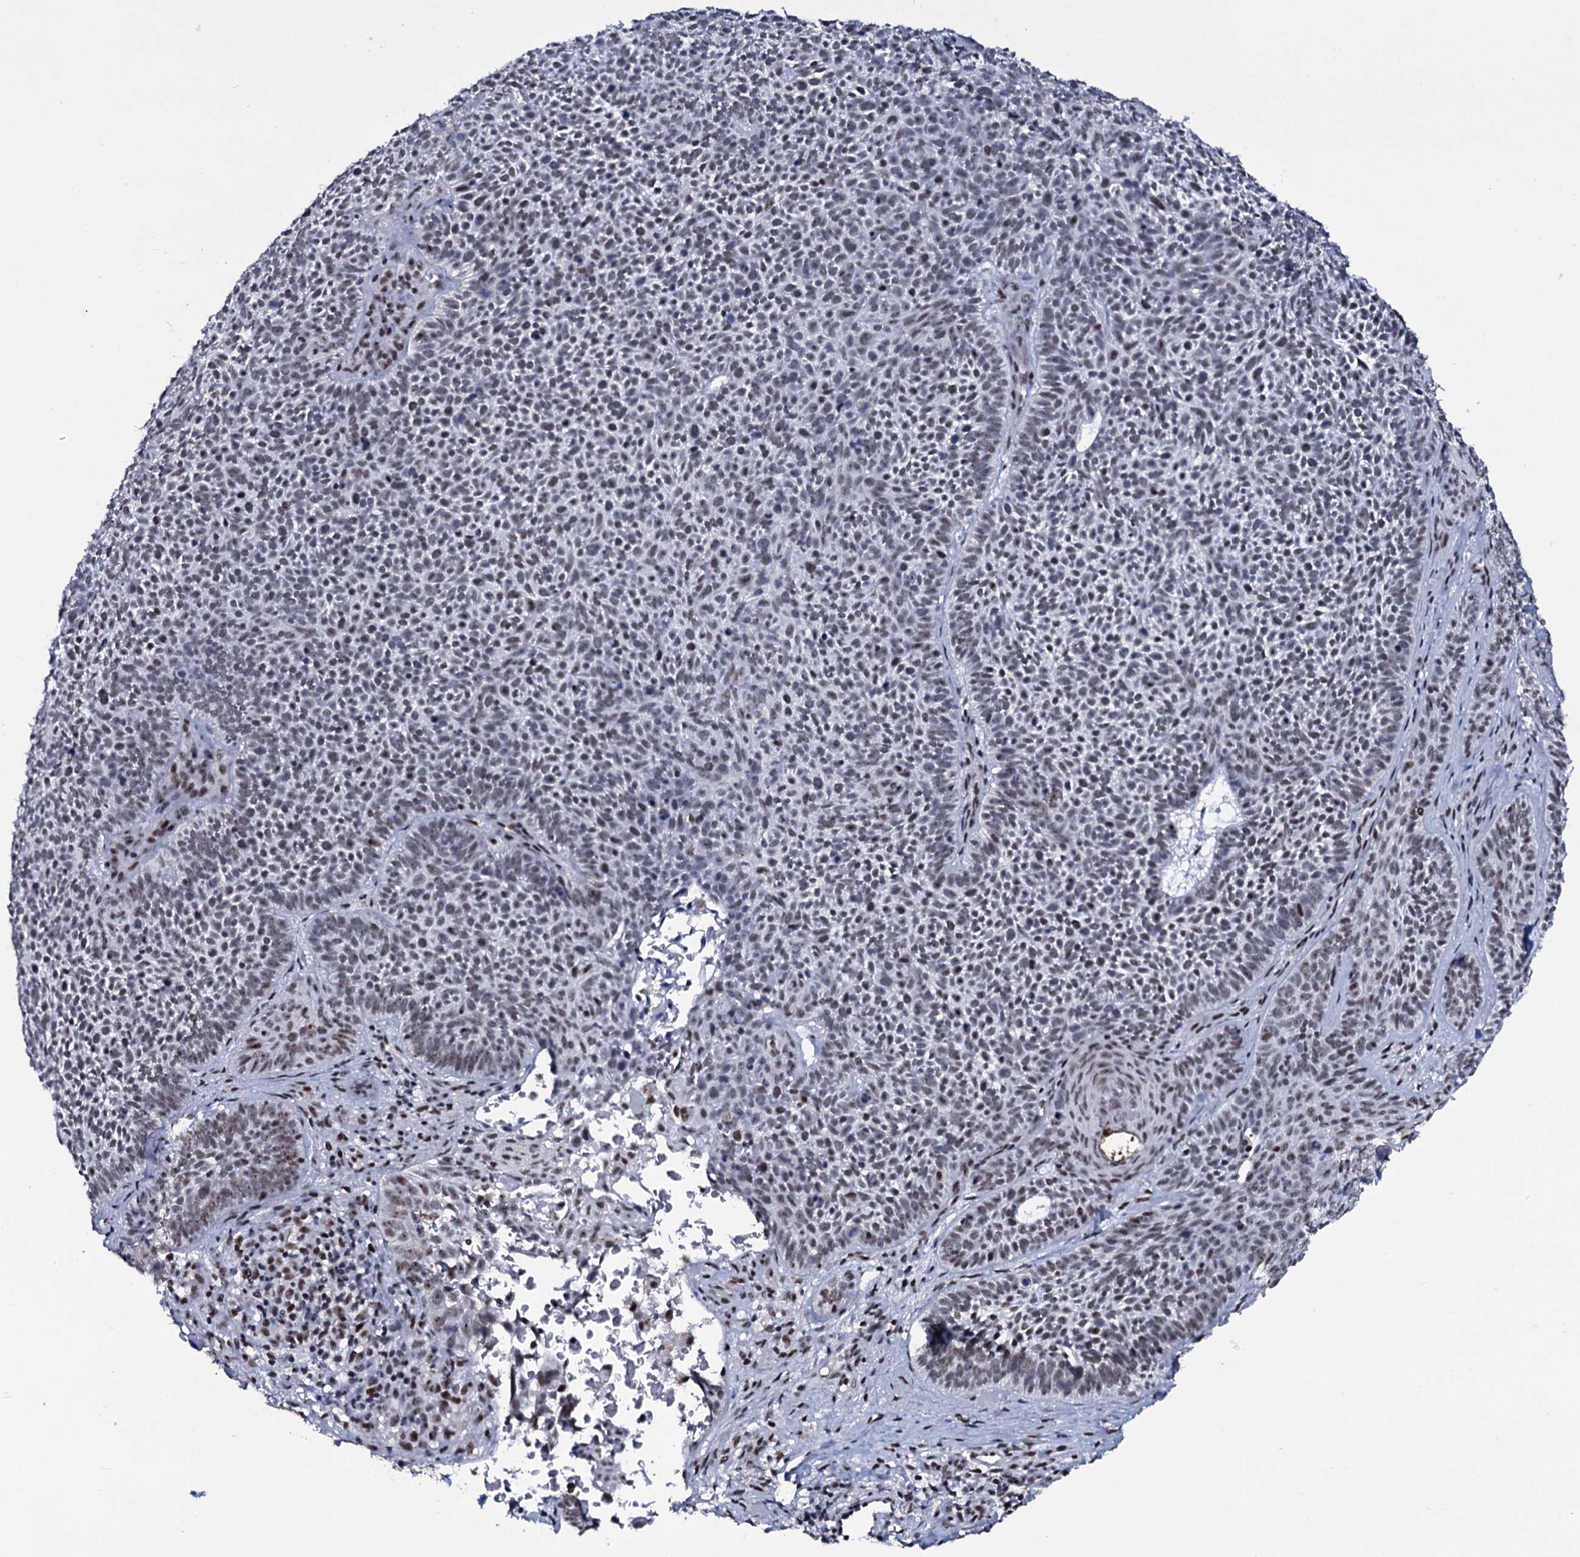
{"staining": {"intensity": "weak", "quantity": "<25%", "location": "nuclear"}, "tissue": "skin cancer", "cell_type": "Tumor cells", "image_type": "cancer", "snomed": [{"axis": "morphology", "description": "Basal cell carcinoma"}, {"axis": "topography", "description": "Skin"}], "caption": "Tumor cells are negative for brown protein staining in skin basal cell carcinoma.", "gene": "ZMIZ2", "patient": {"sex": "male", "age": 85}}